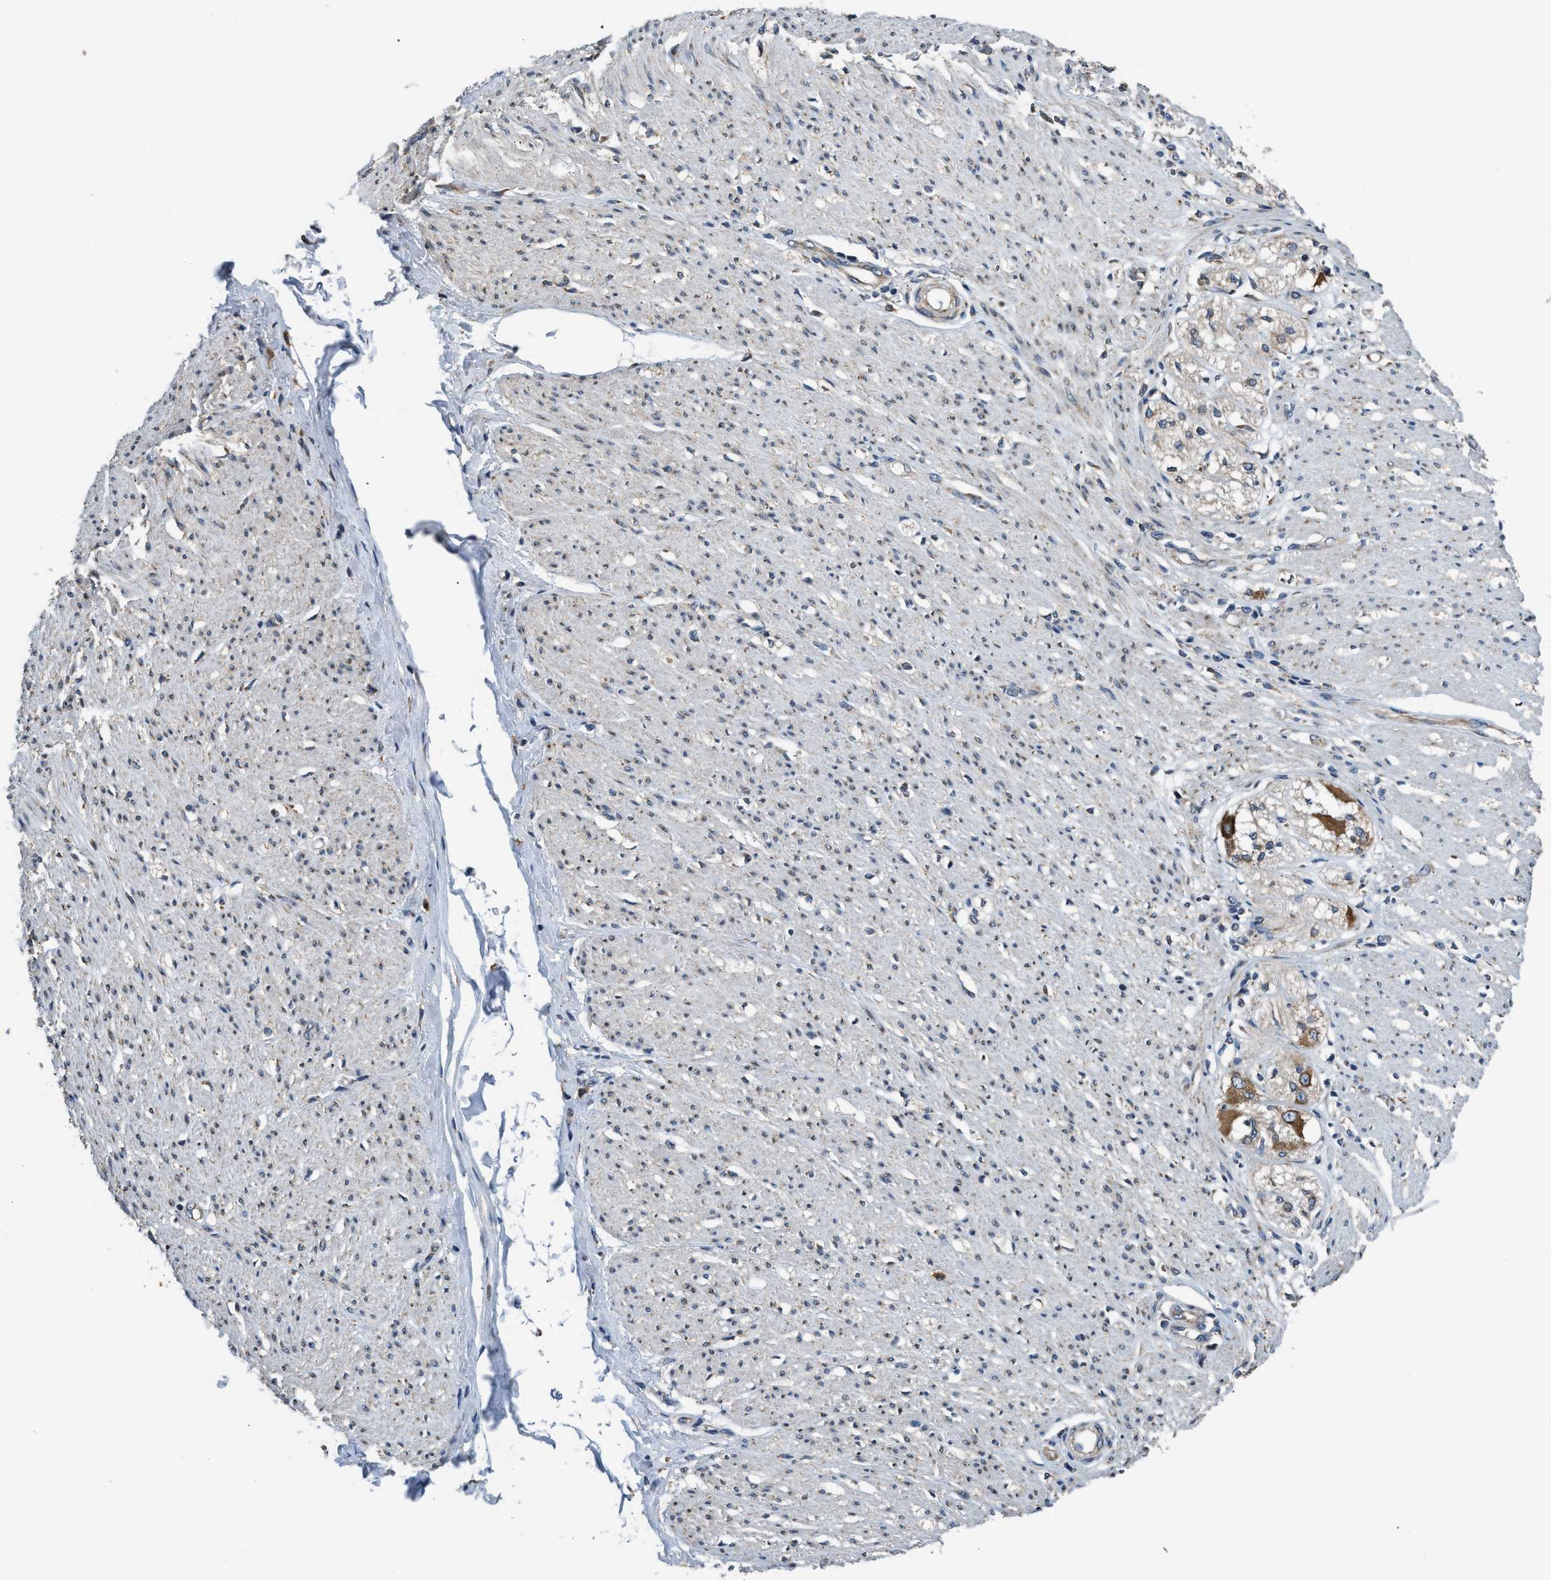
{"staining": {"intensity": "moderate", "quantity": "25%-75%", "location": "cytoplasmic/membranous"}, "tissue": "adipose tissue", "cell_type": "Adipocytes", "image_type": "normal", "snomed": [{"axis": "morphology", "description": "Normal tissue, NOS"}, {"axis": "morphology", "description": "Adenocarcinoma, NOS"}, {"axis": "topography", "description": "Colon"}, {"axis": "topography", "description": "Peripheral nerve tissue"}], "caption": "Adipose tissue stained with DAB IHC displays medium levels of moderate cytoplasmic/membranous expression in about 25%-75% of adipocytes.", "gene": "TMEM150A", "patient": {"sex": "male", "age": 14}}